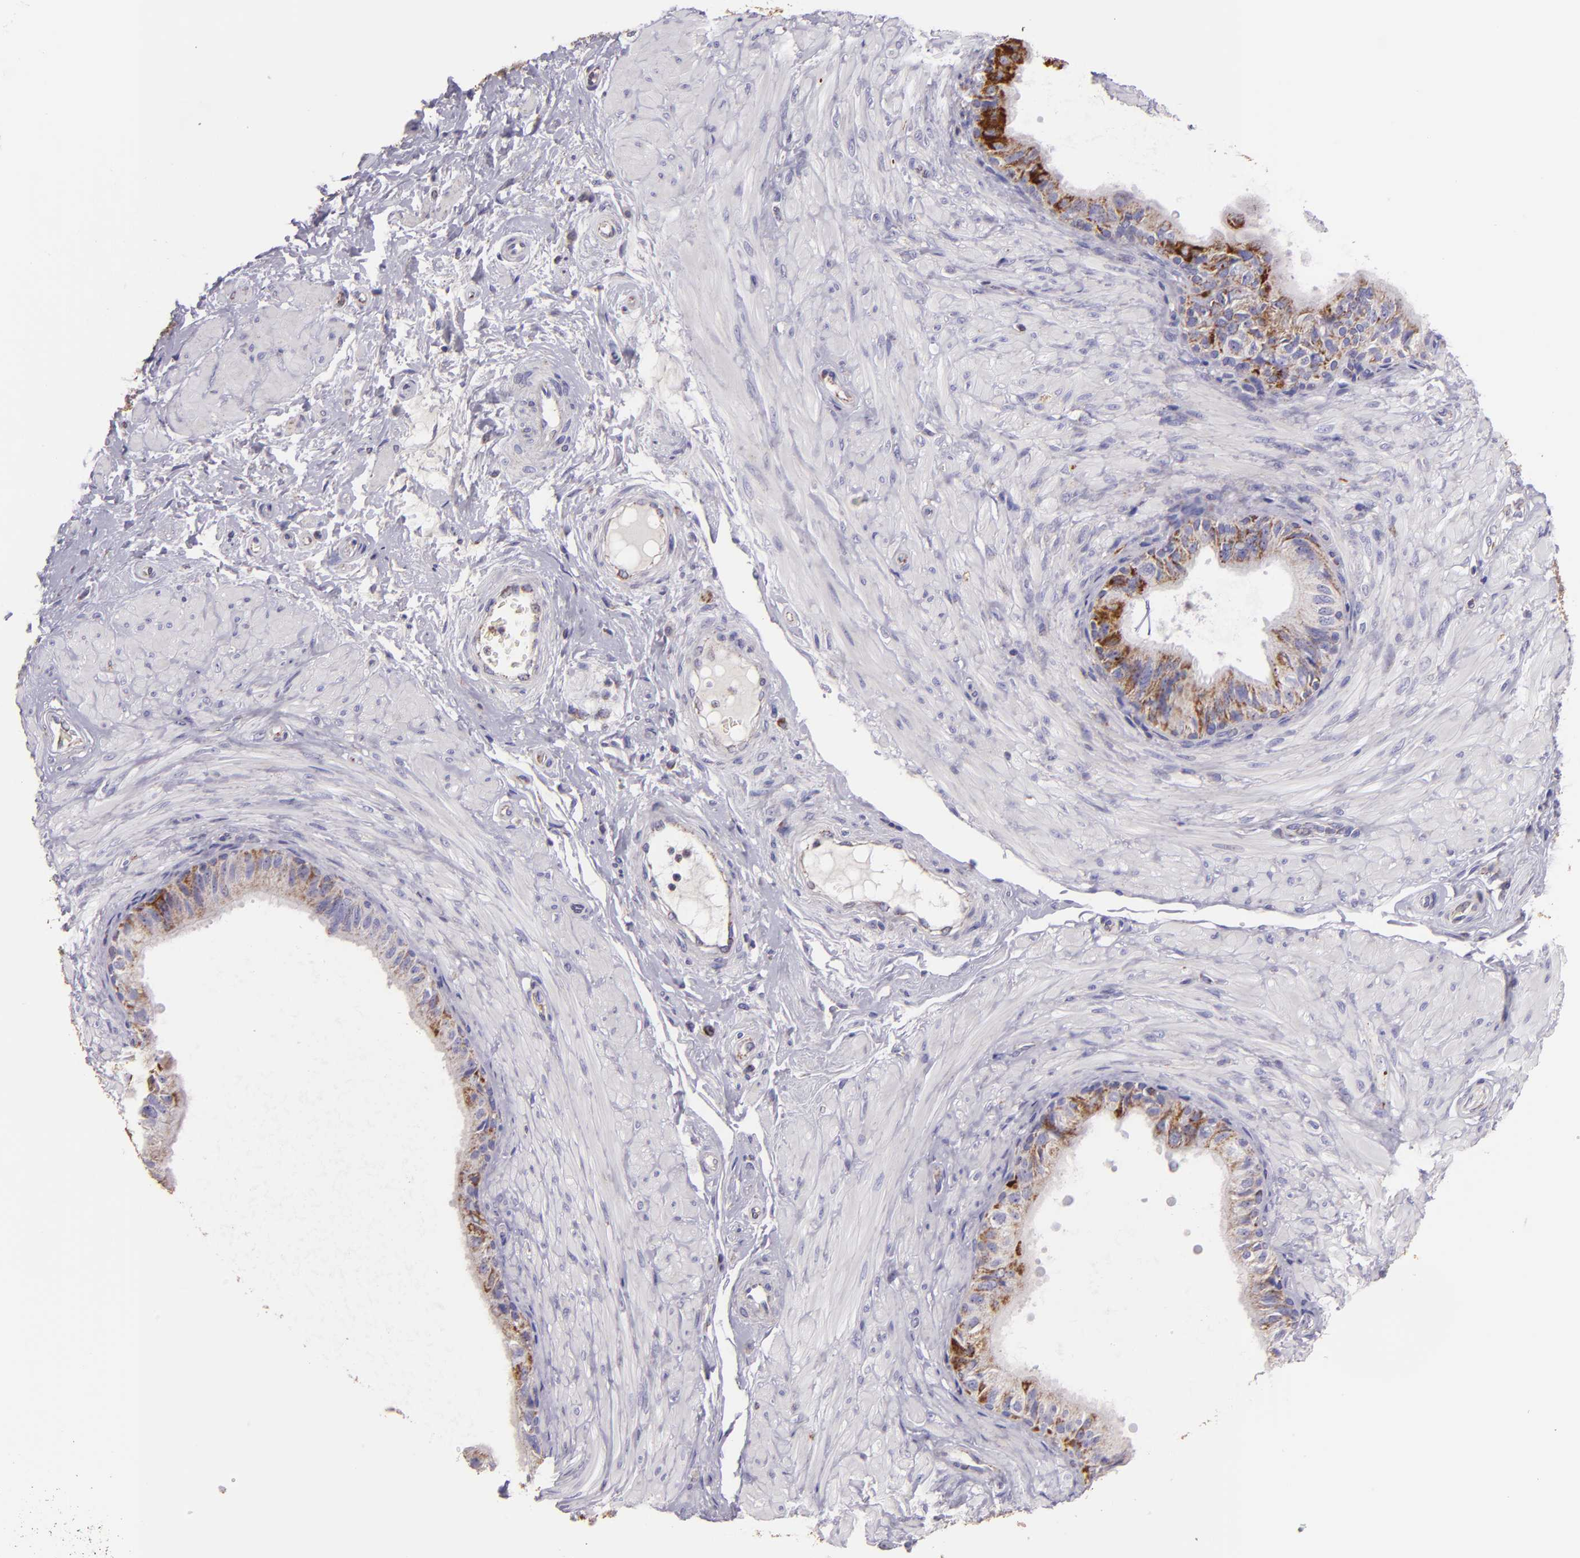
{"staining": {"intensity": "strong", "quantity": "<25%", "location": "cytoplasmic/membranous"}, "tissue": "epididymis", "cell_type": "Glandular cells", "image_type": "normal", "snomed": [{"axis": "morphology", "description": "Normal tissue, NOS"}, {"axis": "topography", "description": "Epididymis"}], "caption": "This photomicrograph exhibits normal epididymis stained with immunohistochemistry (IHC) to label a protein in brown. The cytoplasmic/membranous of glandular cells show strong positivity for the protein. Nuclei are counter-stained blue.", "gene": "HSPD1", "patient": {"sex": "male", "age": 68}}